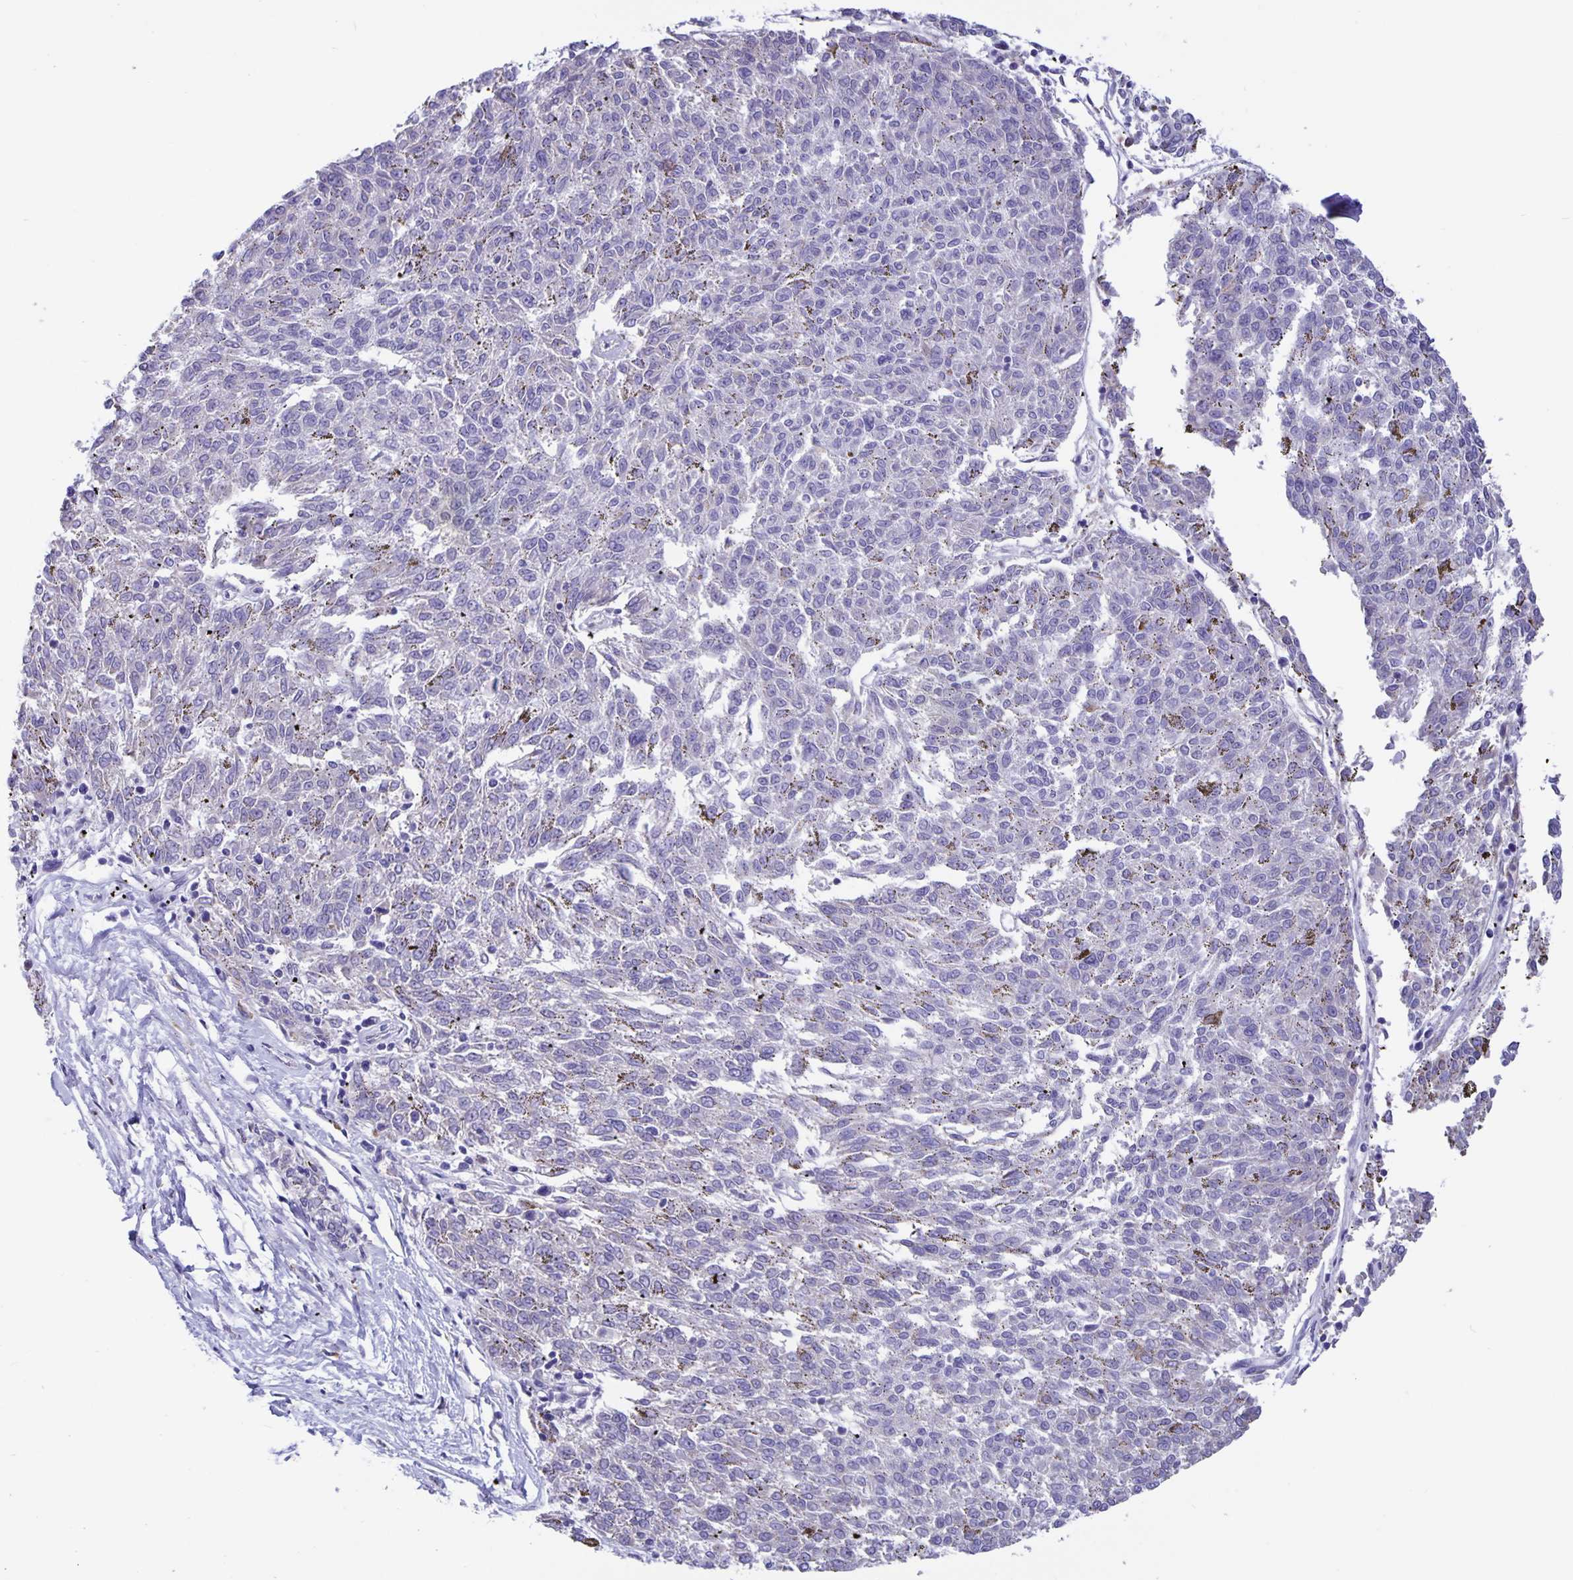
{"staining": {"intensity": "negative", "quantity": "none", "location": "none"}, "tissue": "melanoma", "cell_type": "Tumor cells", "image_type": "cancer", "snomed": [{"axis": "morphology", "description": "Malignant melanoma, NOS"}, {"axis": "topography", "description": "Skin"}], "caption": "This is a image of immunohistochemistry (IHC) staining of melanoma, which shows no expression in tumor cells. (Immunohistochemistry, brightfield microscopy, high magnification).", "gene": "ERMN", "patient": {"sex": "female", "age": 72}}